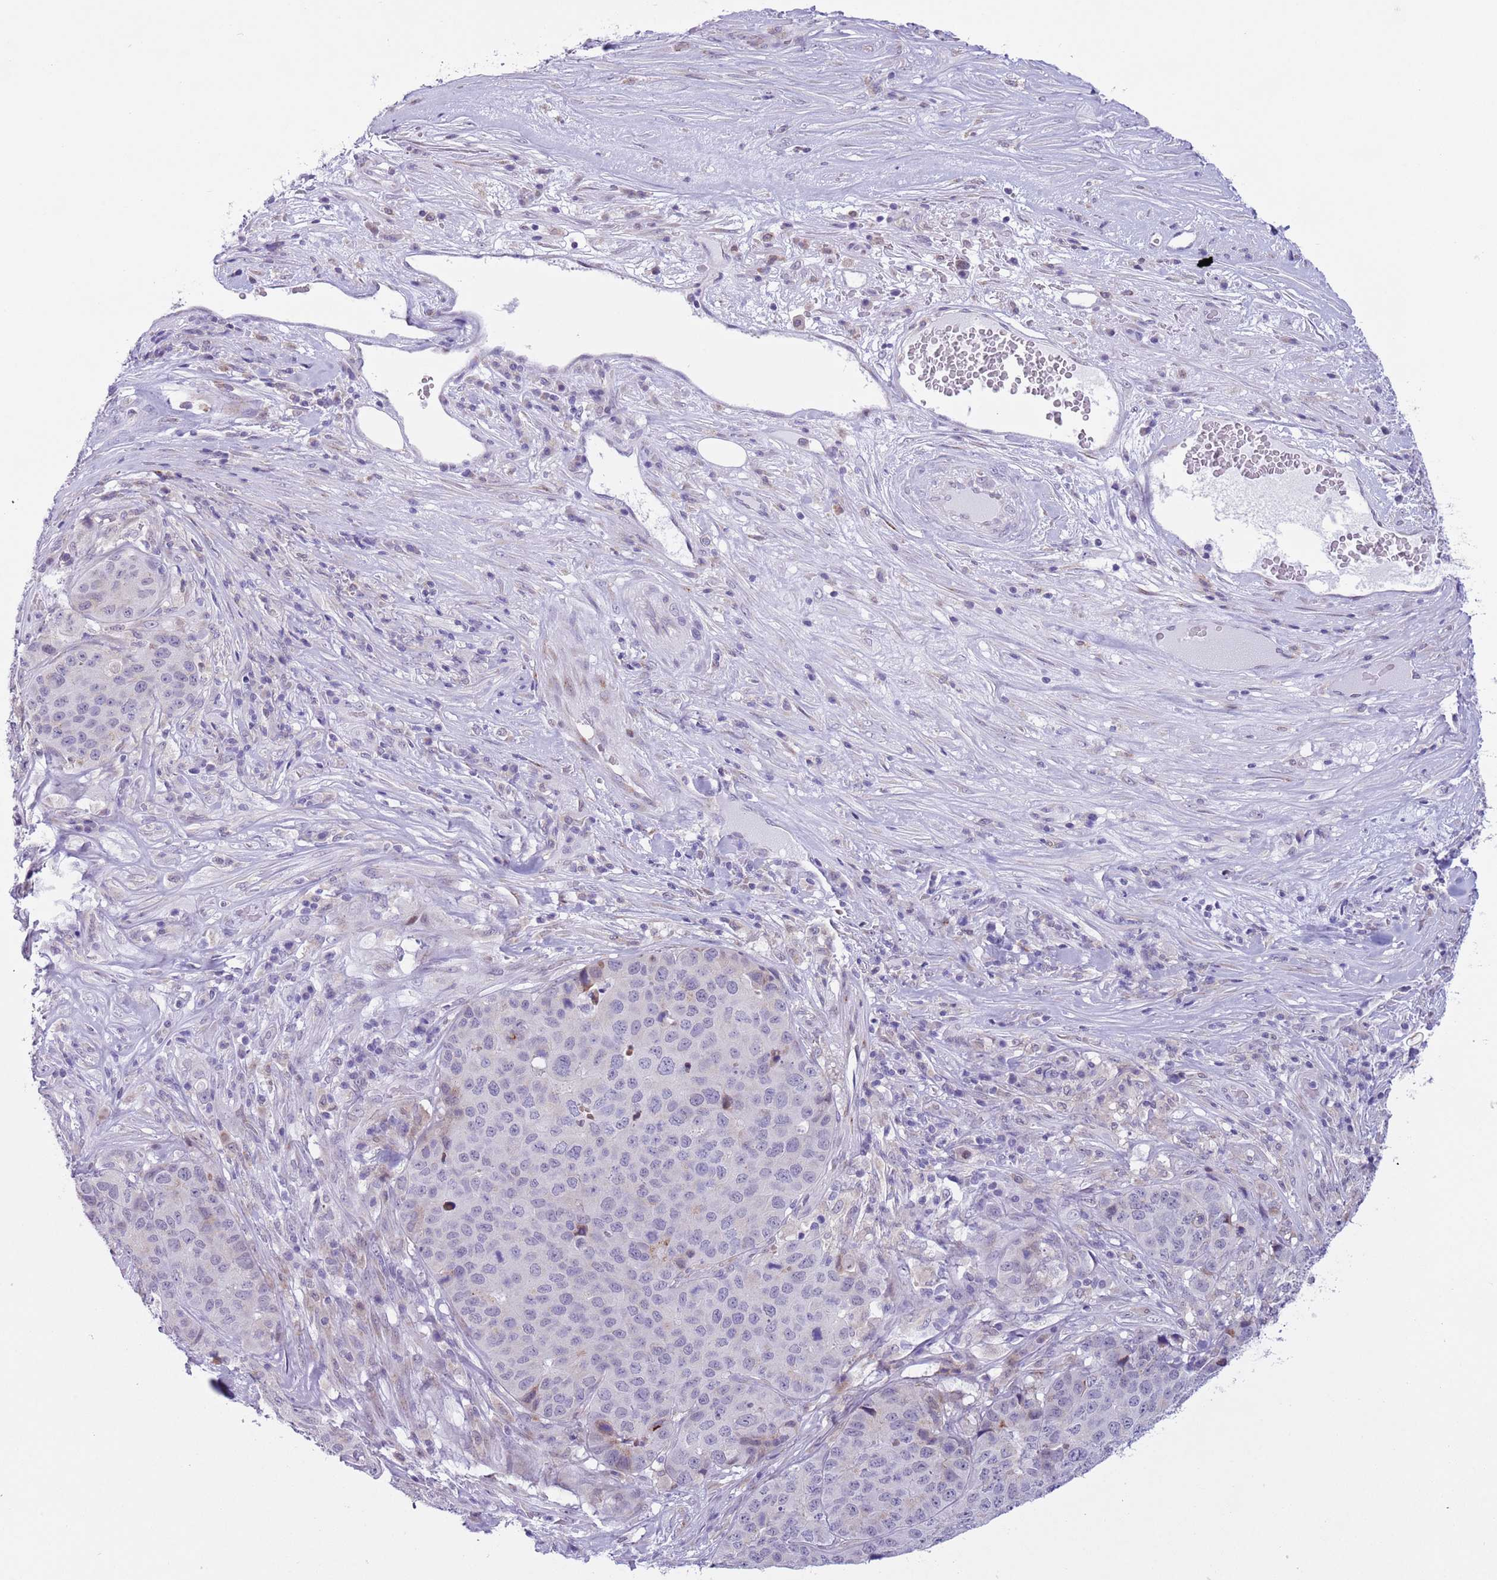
{"staining": {"intensity": "negative", "quantity": "none", "location": "none"}, "tissue": "stomach cancer", "cell_type": "Tumor cells", "image_type": "cancer", "snomed": [{"axis": "morphology", "description": "Adenocarcinoma, NOS"}, {"axis": "topography", "description": "Stomach"}], "caption": "This is an immunohistochemistry (IHC) histopathology image of stomach cancer. There is no positivity in tumor cells.", "gene": "ZNF576", "patient": {"sex": "male", "age": 71}}